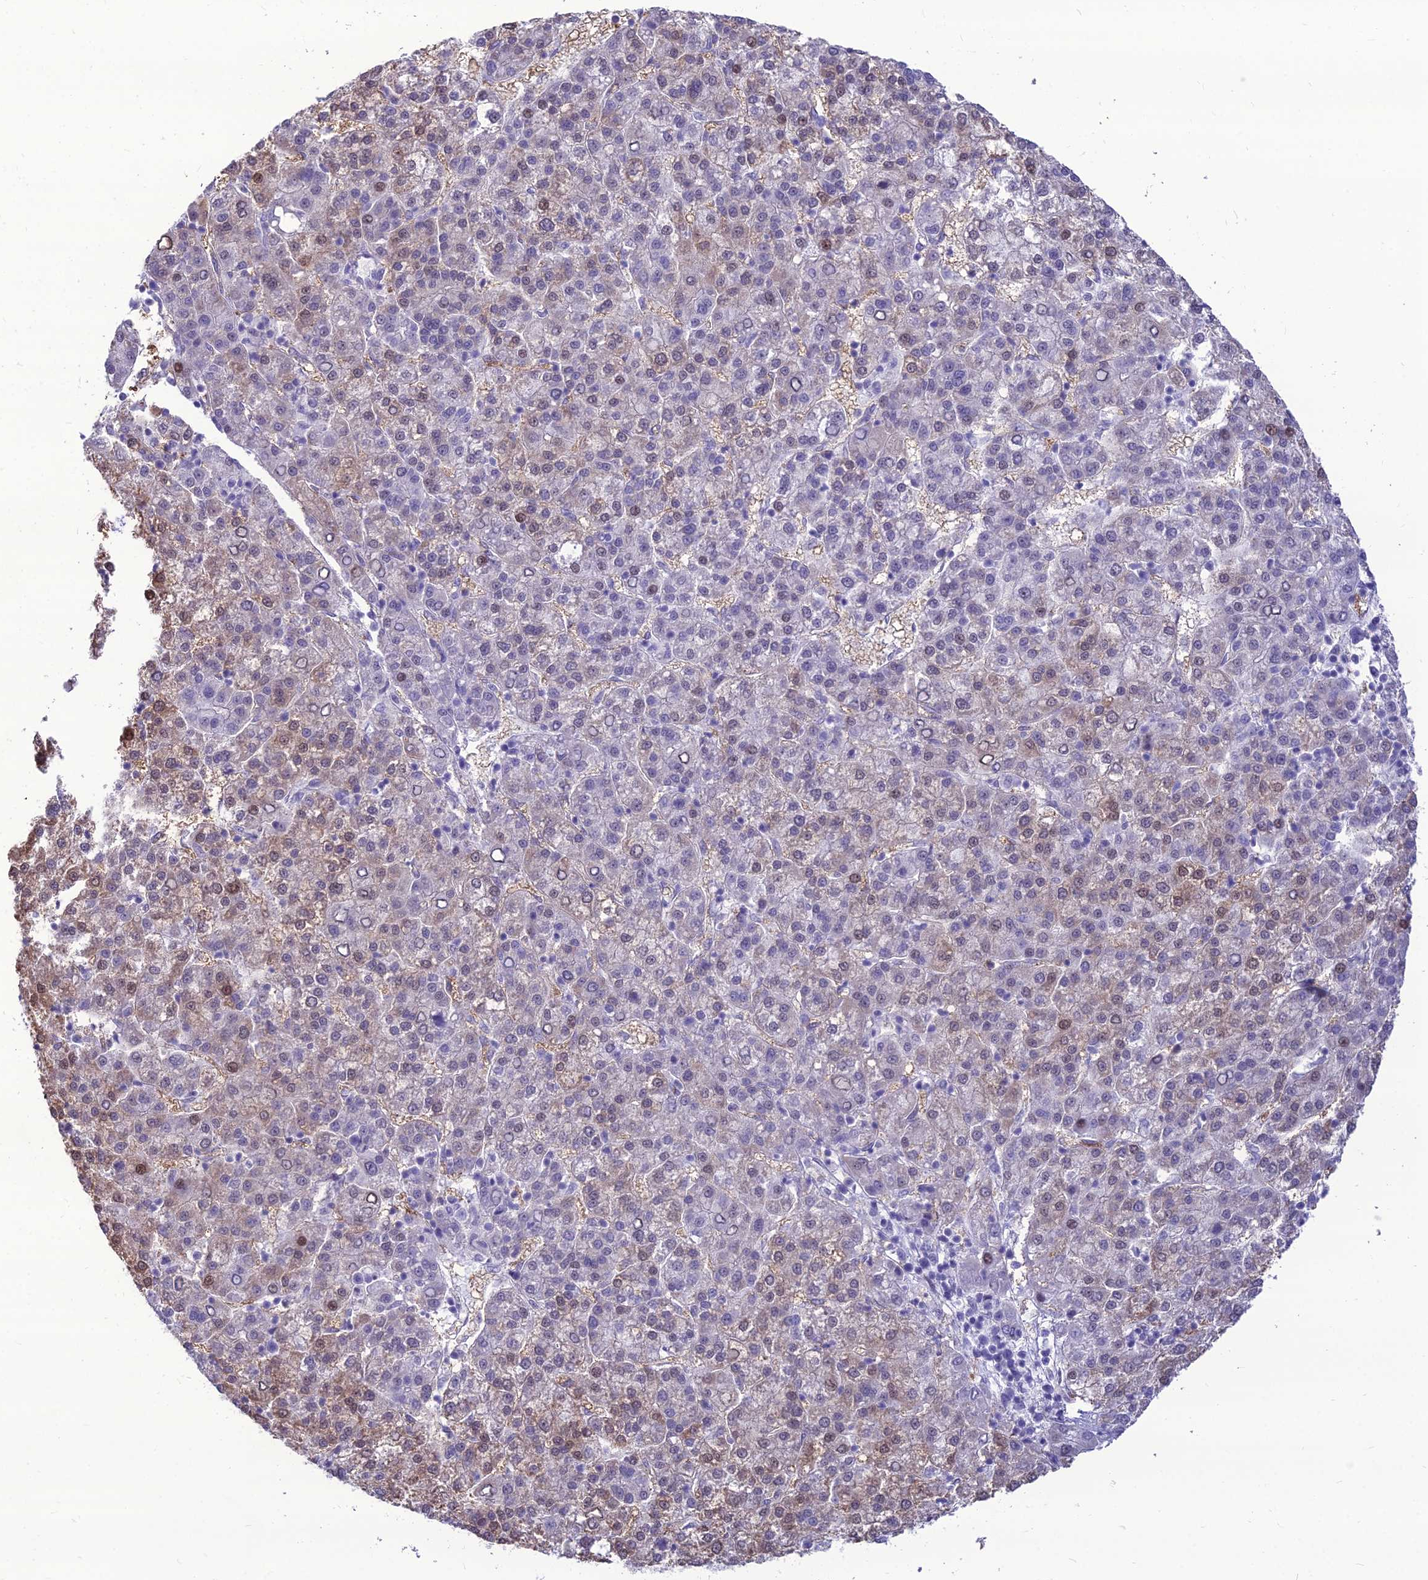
{"staining": {"intensity": "moderate", "quantity": "<25%", "location": "cytoplasmic/membranous,nuclear"}, "tissue": "liver cancer", "cell_type": "Tumor cells", "image_type": "cancer", "snomed": [{"axis": "morphology", "description": "Carcinoma, Hepatocellular, NOS"}, {"axis": "topography", "description": "Liver"}], "caption": "Protein staining of hepatocellular carcinoma (liver) tissue reveals moderate cytoplasmic/membranous and nuclear staining in about <25% of tumor cells.", "gene": "DHX40", "patient": {"sex": "female", "age": 58}}